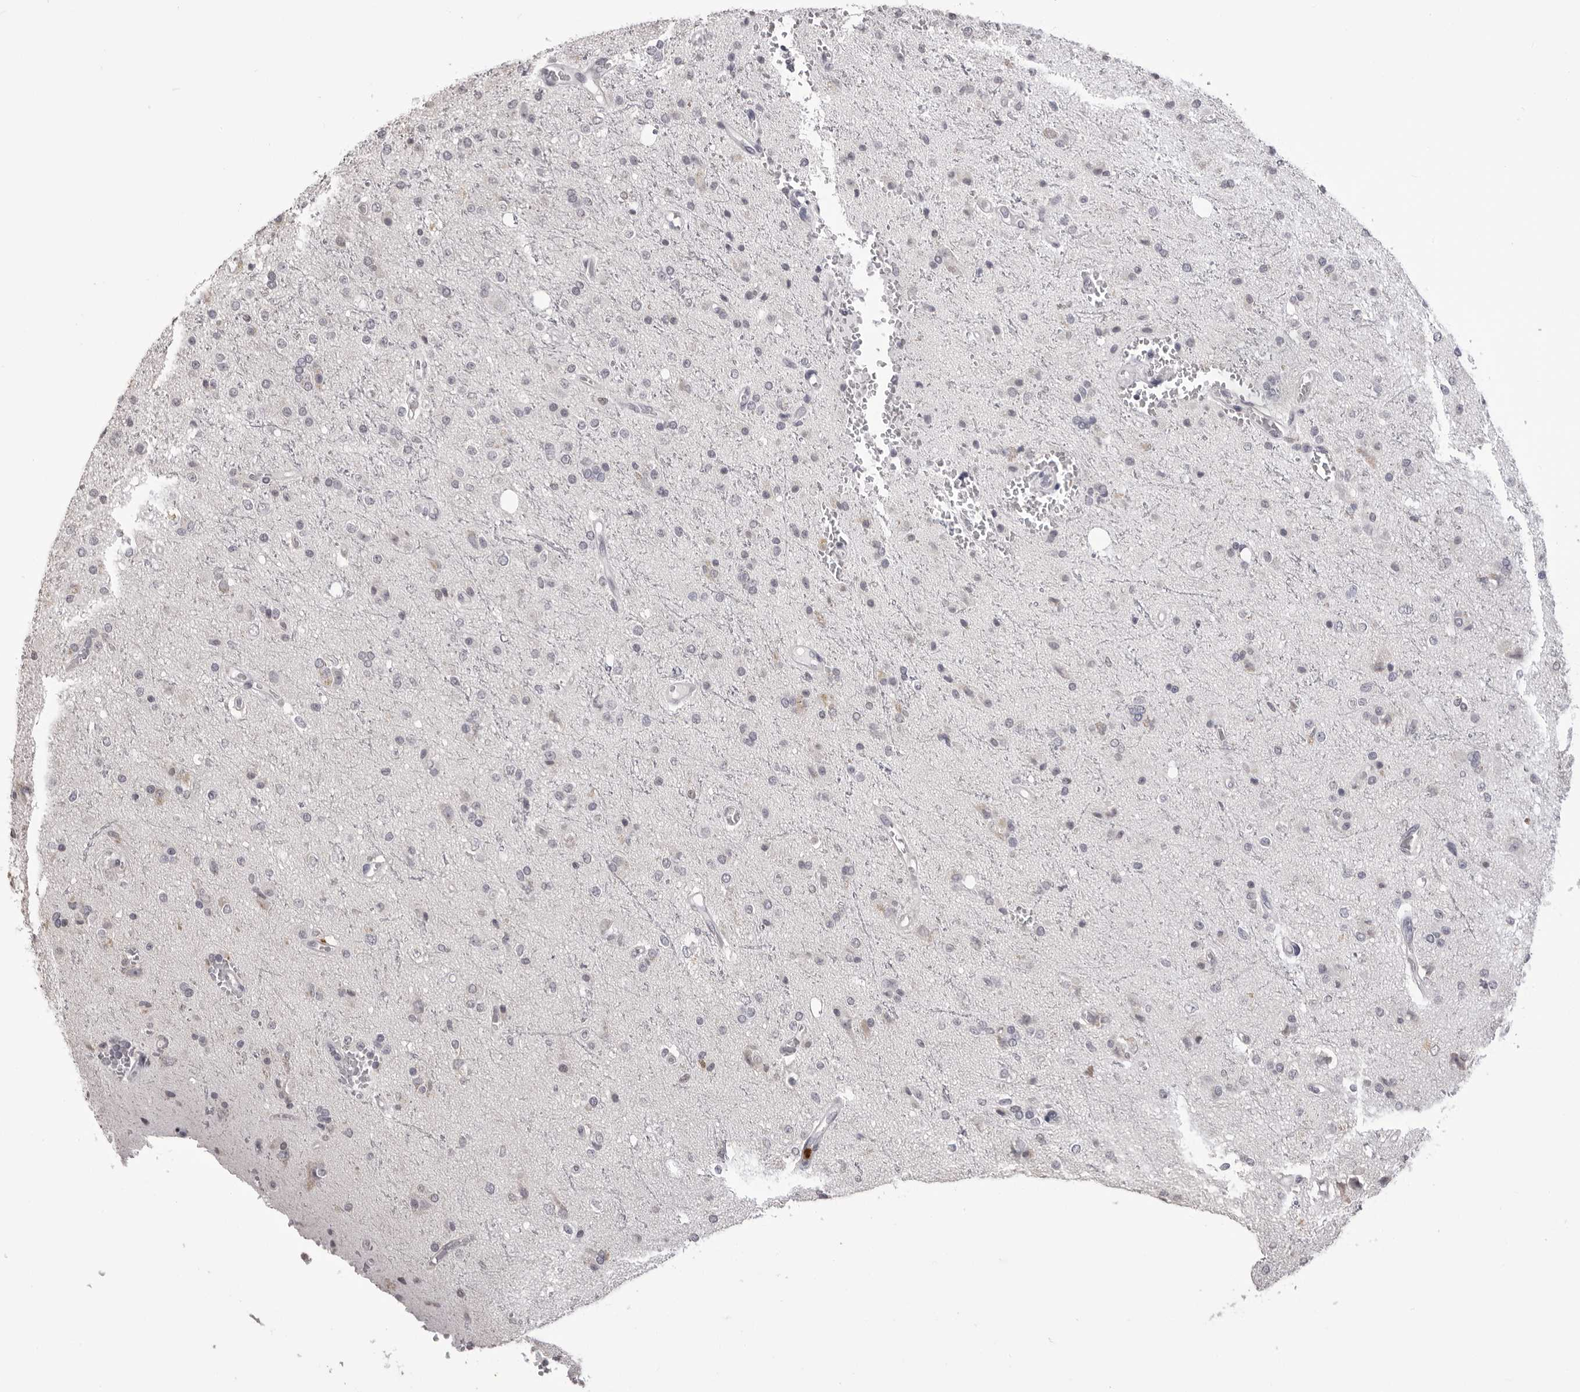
{"staining": {"intensity": "negative", "quantity": "none", "location": "none"}, "tissue": "glioma", "cell_type": "Tumor cells", "image_type": "cancer", "snomed": [{"axis": "morphology", "description": "Glioma, malignant, High grade"}, {"axis": "topography", "description": "Brain"}], "caption": "DAB immunohistochemical staining of human glioma demonstrates no significant staining in tumor cells.", "gene": "IL31", "patient": {"sex": "male", "age": 47}}